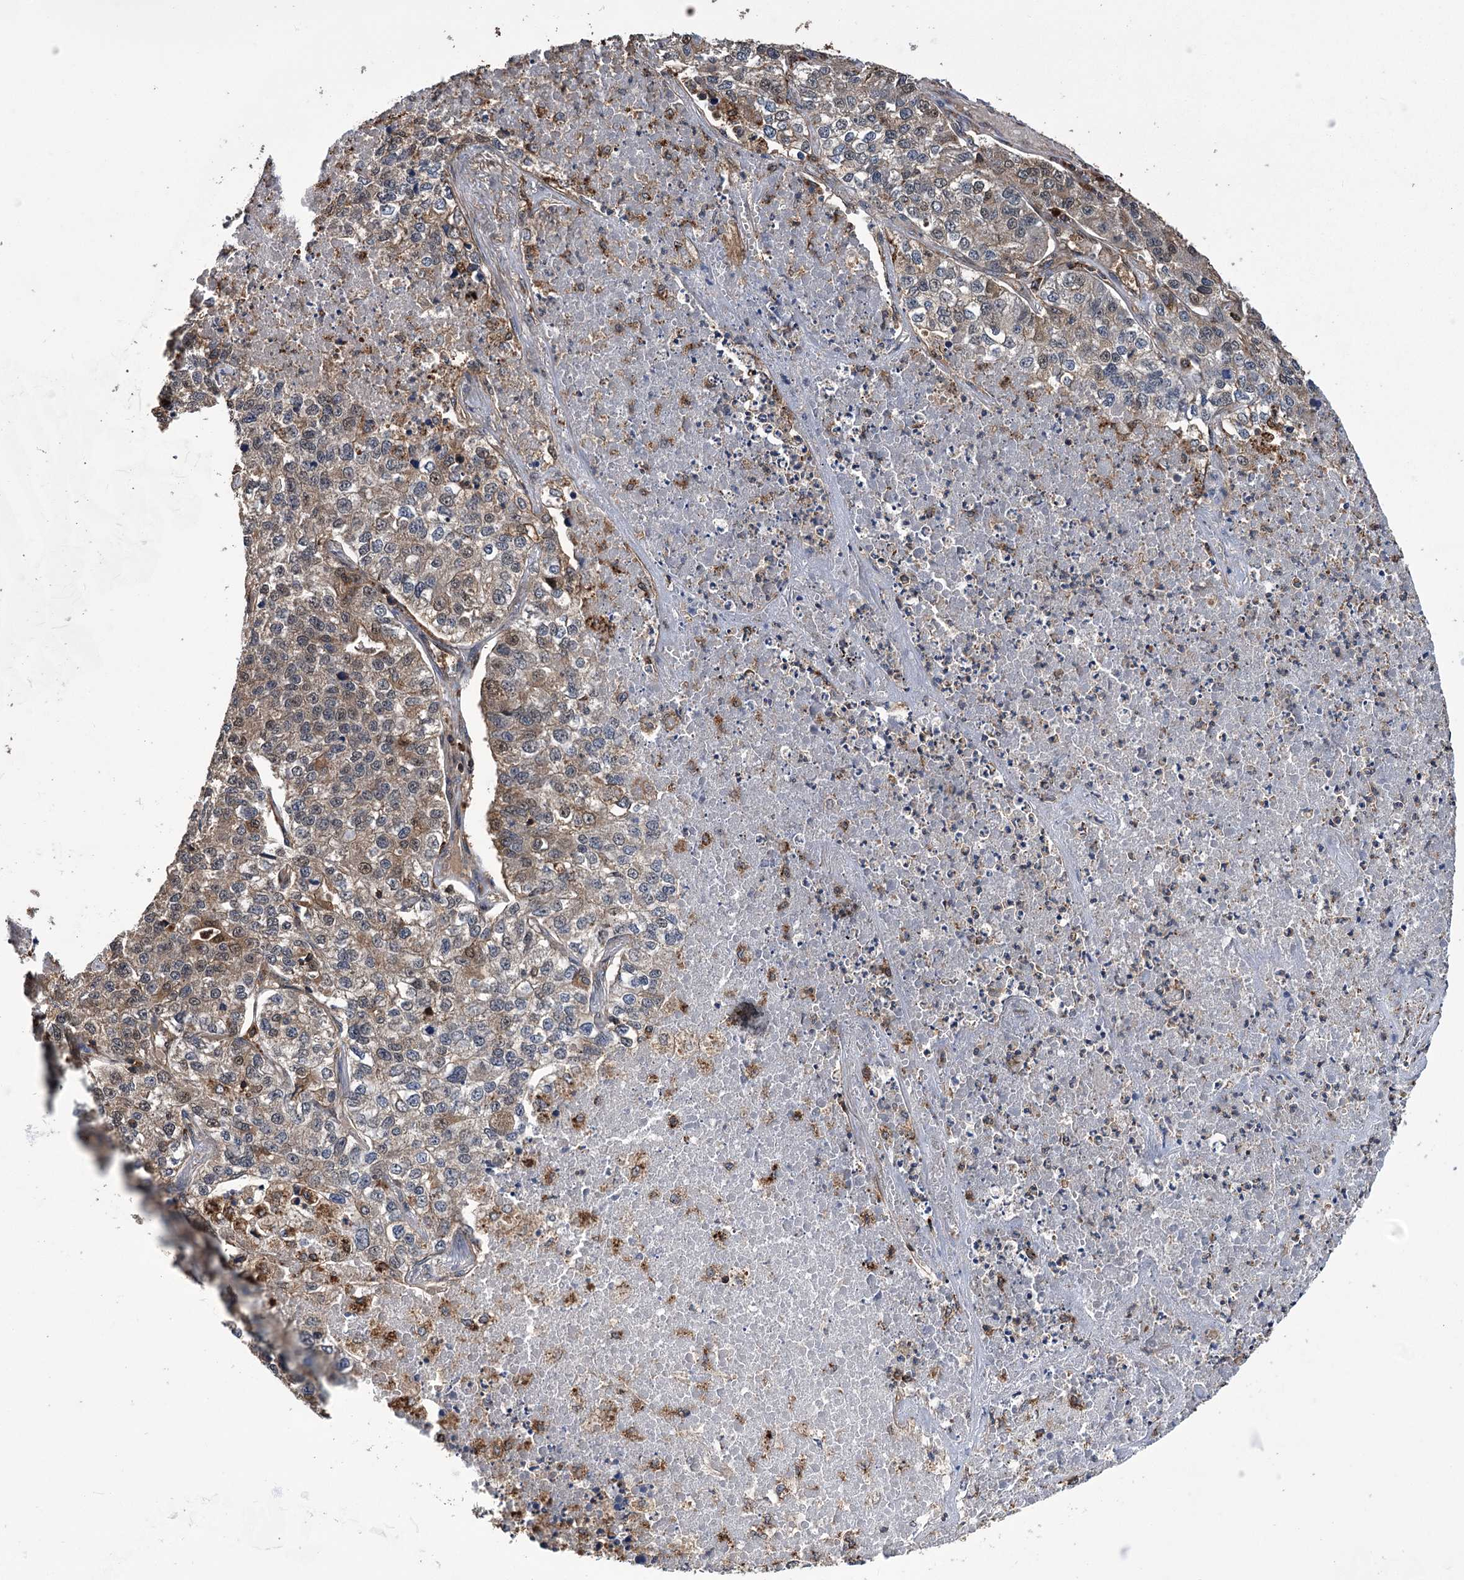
{"staining": {"intensity": "moderate", "quantity": "<25%", "location": "cytoplasmic/membranous,nuclear"}, "tissue": "lung cancer", "cell_type": "Tumor cells", "image_type": "cancer", "snomed": [{"axis": "morphology", "description": "Adenocarcinoma, NOS"}, {"axis": "topography", "description": "Lung"}], "caption": "A high-resolution histopathology image shows IHC staining of lung cancer (adenocarcinoma), which exhibits moderate cytoplasmic/membranous and nuclear positivity in approximately <25% of tumor cells.", "gene": "DPP3", "patient": {"sex": "male", "age": 49}}